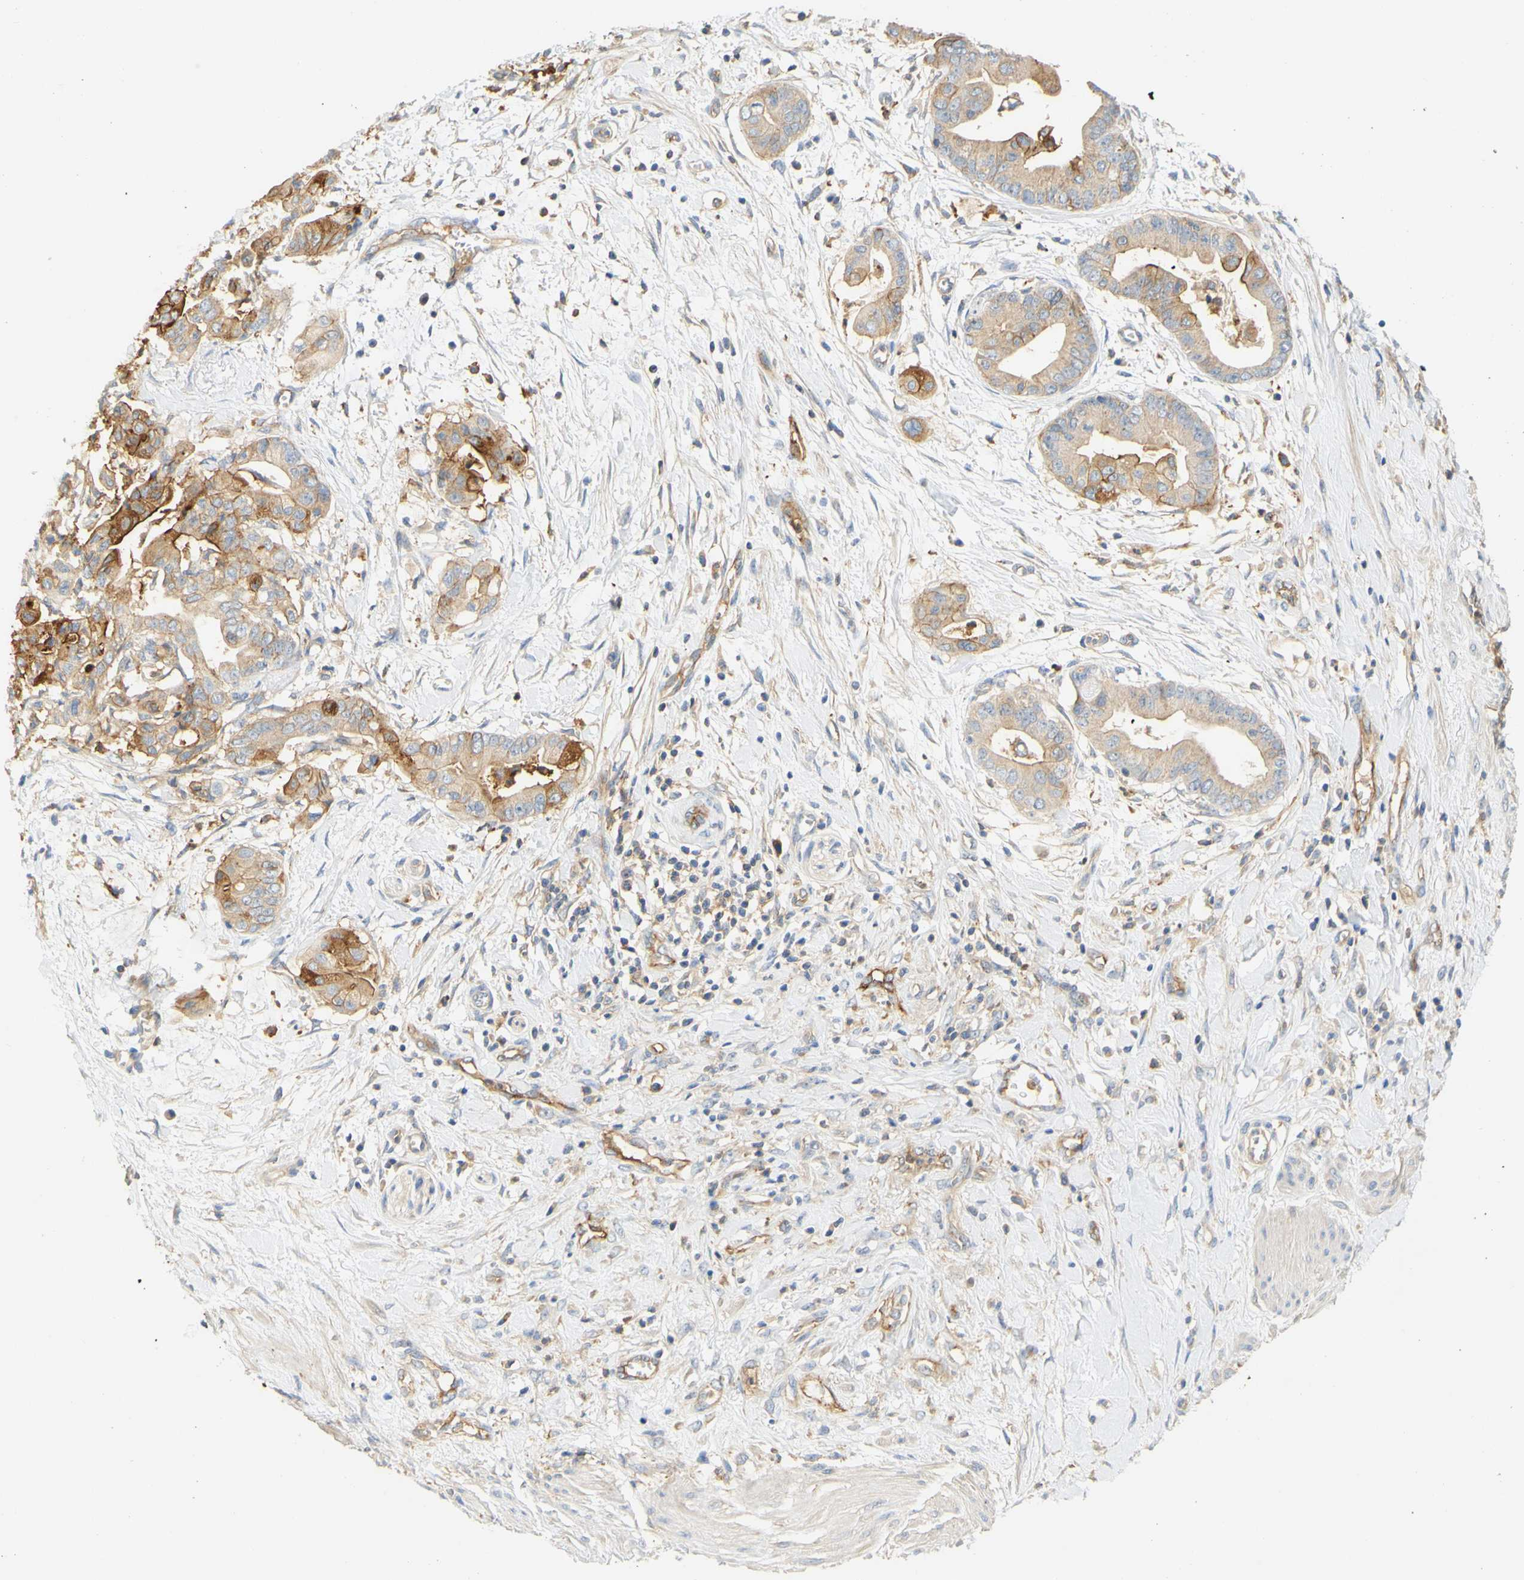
{"staining": {"intensity": "moderate", "quantity": "25%-75%", "location": "cytoplasmic/membranous"}, "tissue": "pancreatic cancer", "cell_type": "Tumor cells", "image_type": "cancer", "snomed": [{"axis": "morphology", "description": "Adenocarcinoma, NOS"}, {"axis": "topography", "description": "Pancreas"}], "caption": "Immunohistochemistry (DAB (3,3'-diaminobenzidine)) staining of pancreatic cancer exhibits moderate cytoplasmic/membranous protein positivity in approximately 25%-75% of tumor cells.", "gene": "PCDH7", "patient": {"sex": "female", "age": 75}}